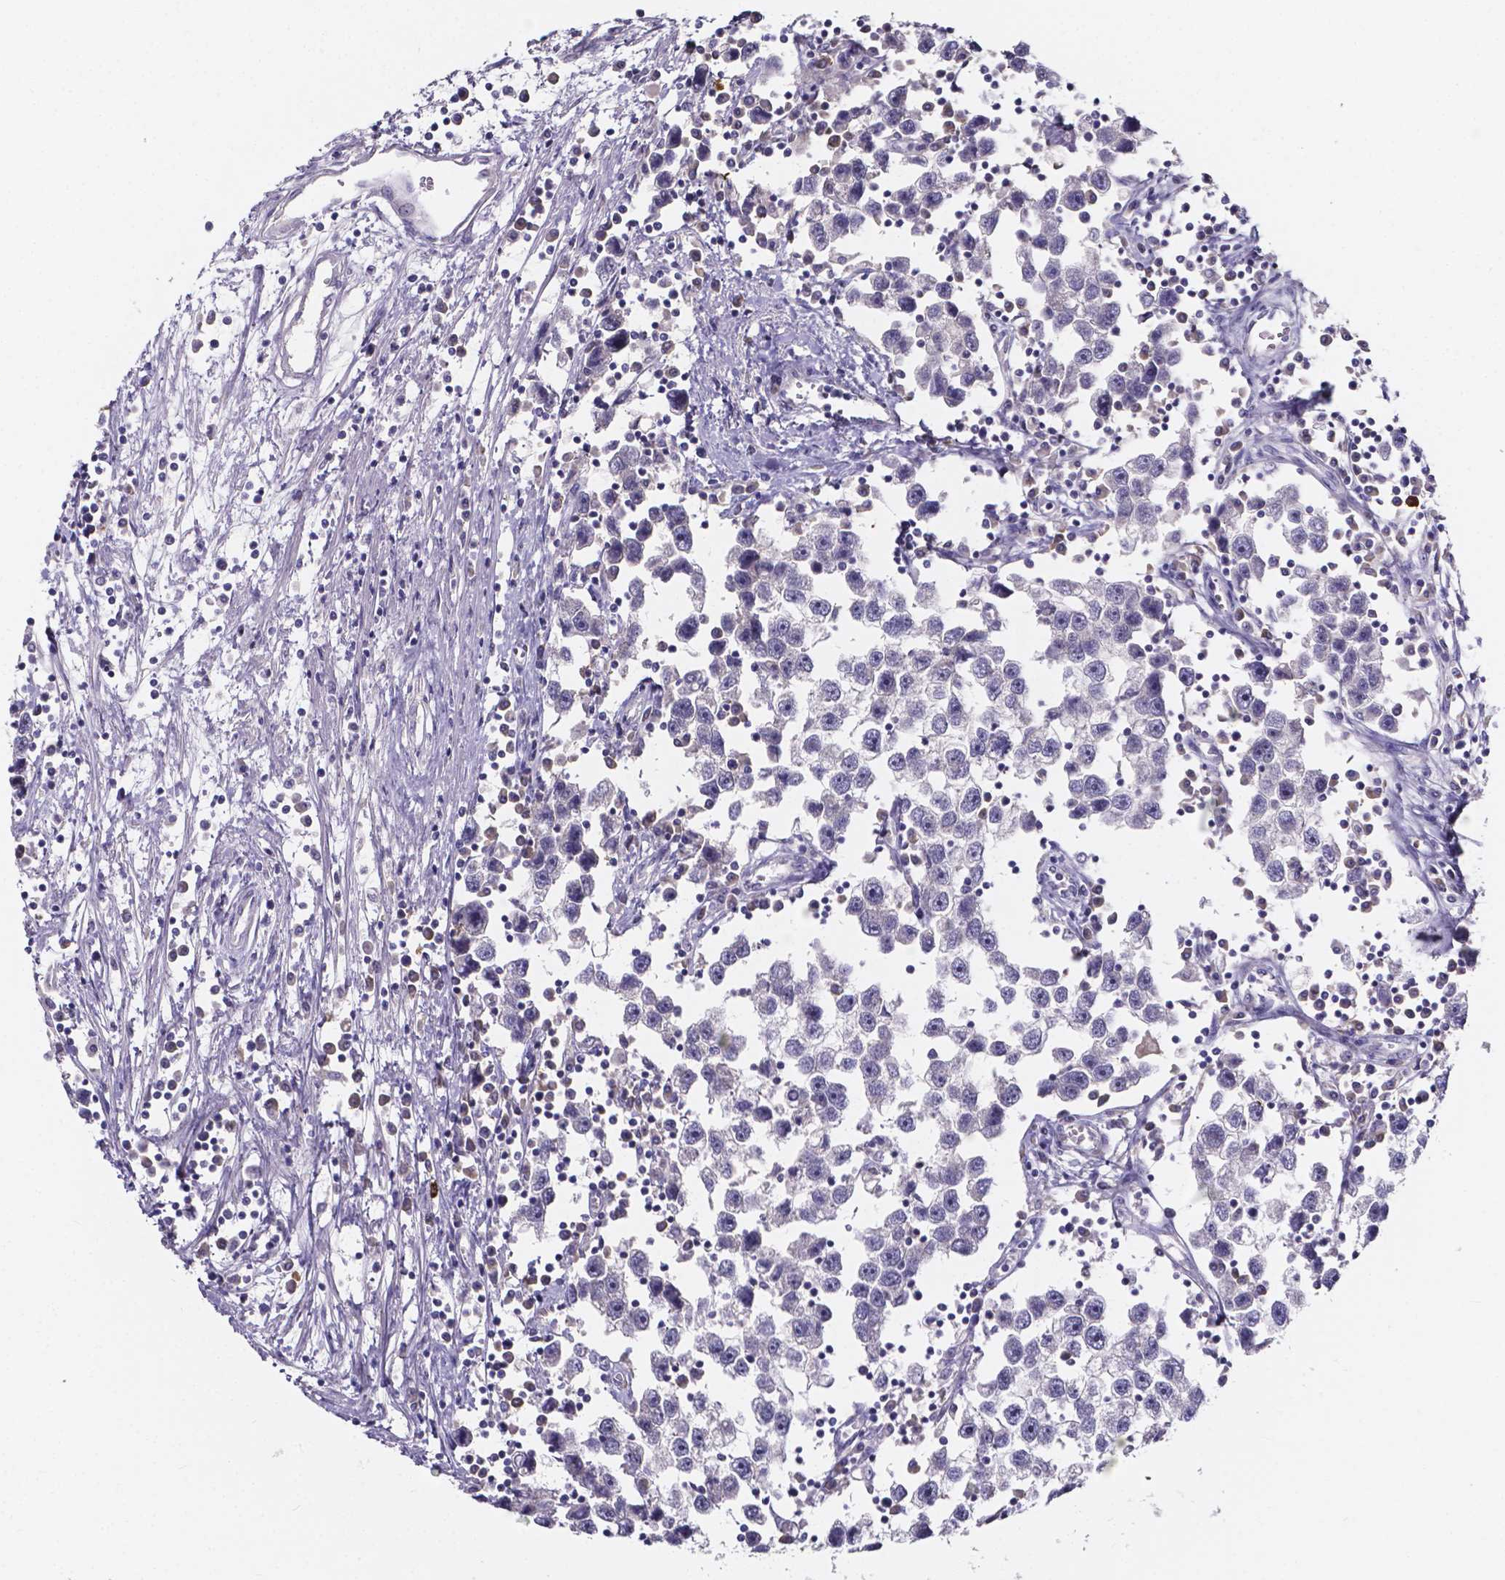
{"staining": {"intensity": "negative", "quantity": "none", "location": "none"}, "tissue": "testis cancer", "cell_type": "Tumor cells", "image_type": "cancer", "snomed": [{"axis": "morphology", "description": "Seminoma, NOS"}, {"axis": "topography", "description": "Testis"}], "caption": "Tumor cells show no significant protein positivity in testis seminoma.", "gene": "SPOCD1", "patient": {"sex": "male", "age": 30}}